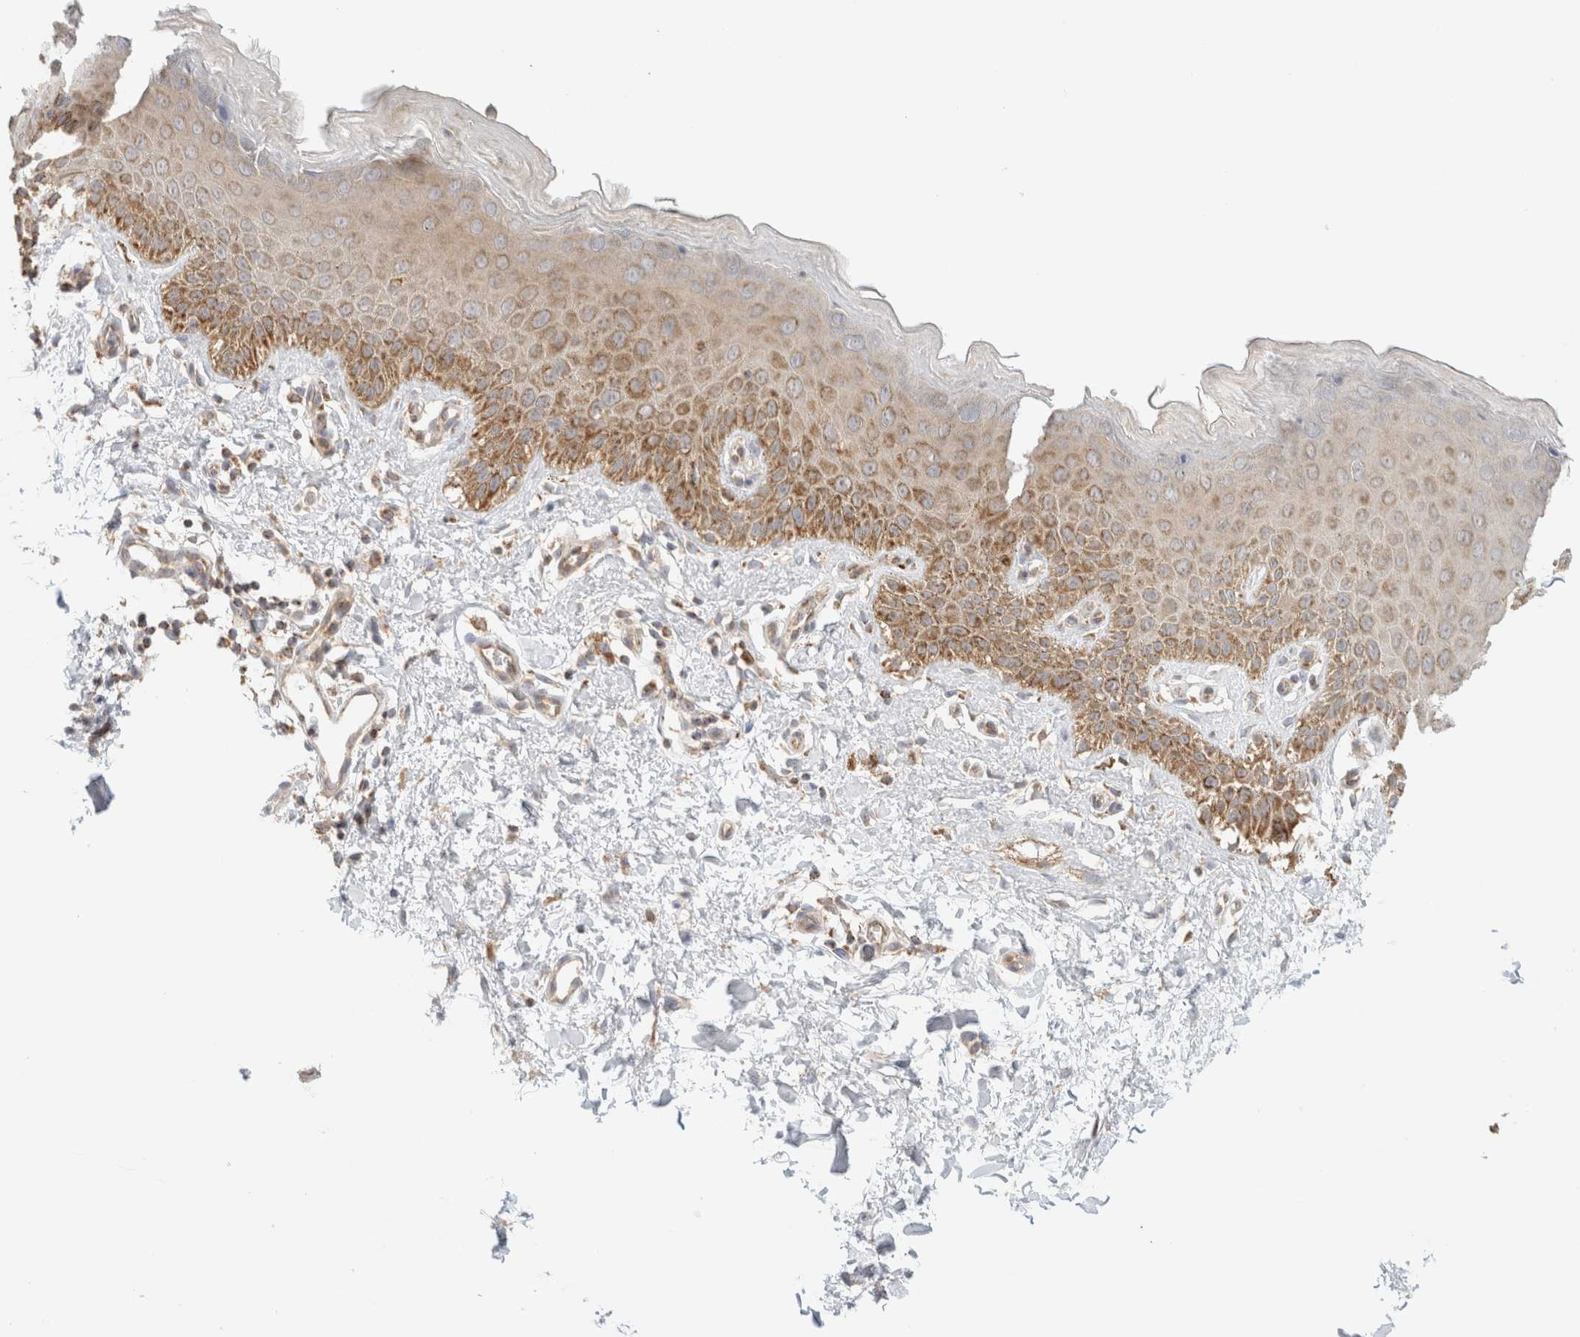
{"staining": {"intensity": "strong", "quantity": "25%-75%", "location": "cytoplasmic/membranous"}, "tissue": "skin", "cell_type": "Epidermal cells", "image_type": "normal", "snomed": [{"axis": "morphology", "description": "Normal tissue, NOS"}, {"axis": "topography", "description": "Anal"}], "caption": "A high-resolution micrograph shows immunohistochemistry staining of benign skin, which exhibits strong cytoplasmic/membranous staining in about 25%-75% of epidermal cells.", "gene": "MRM3", "patient": {"sex": "male", "age": 44}}